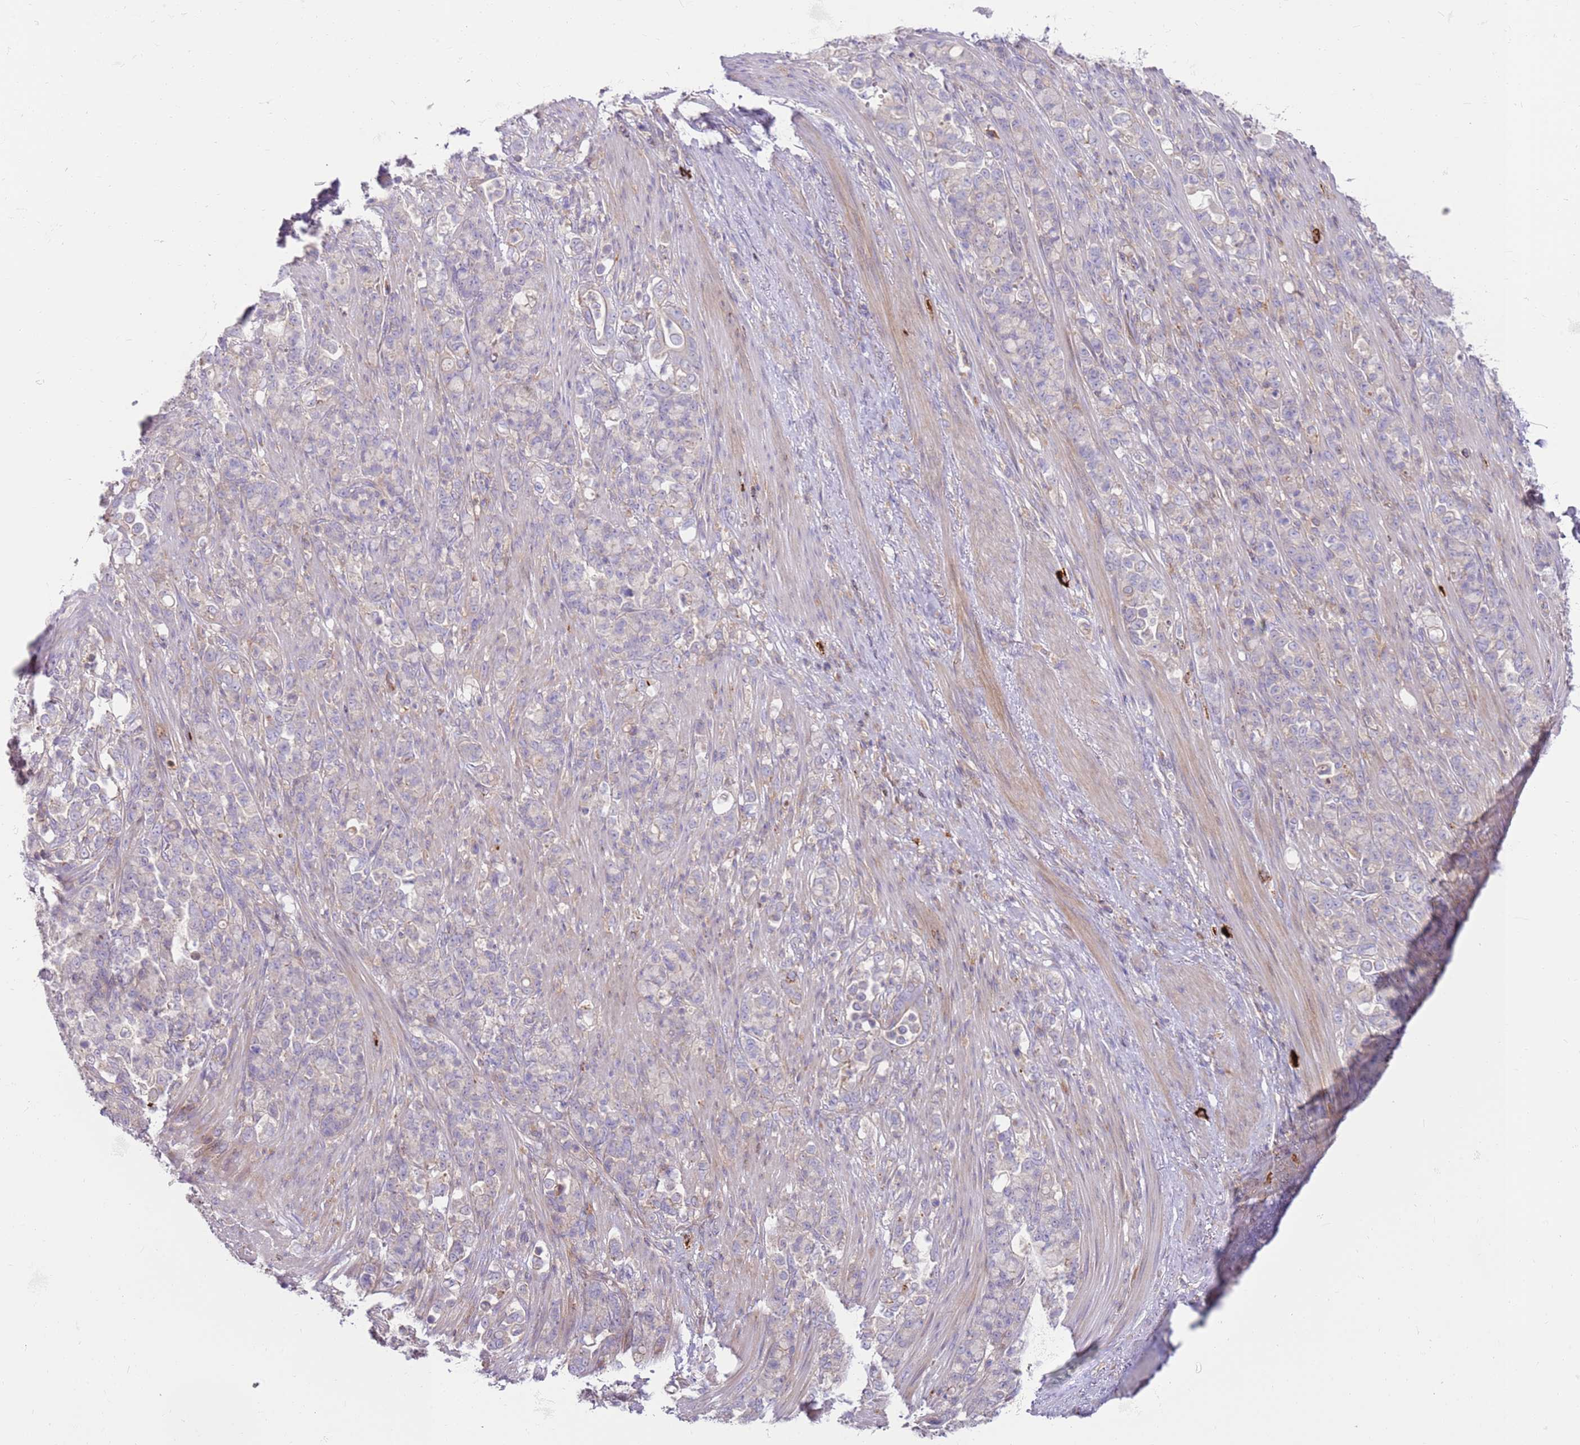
{"staining": {"intensity": "negative", "quantity": "none", "location": "none"}, "tissue": "stomach cancer", "cell_type": "Tumor cells", "image_type": "cancer", "snomed": [{"axis": "morphology", "description": "Normal tissue, NOS"}, {"axis": "morphology", "description": "Adenocarcinoma, NOS"}, {"axis": "topography", "description": "Stomach"}], "caption": "Immunohistochemical staining of human stomach adenocarcinoma displays no significant expression in tumor cells.", "gene": "FPR1", "patient": {"sex": "female", "age": 79}}